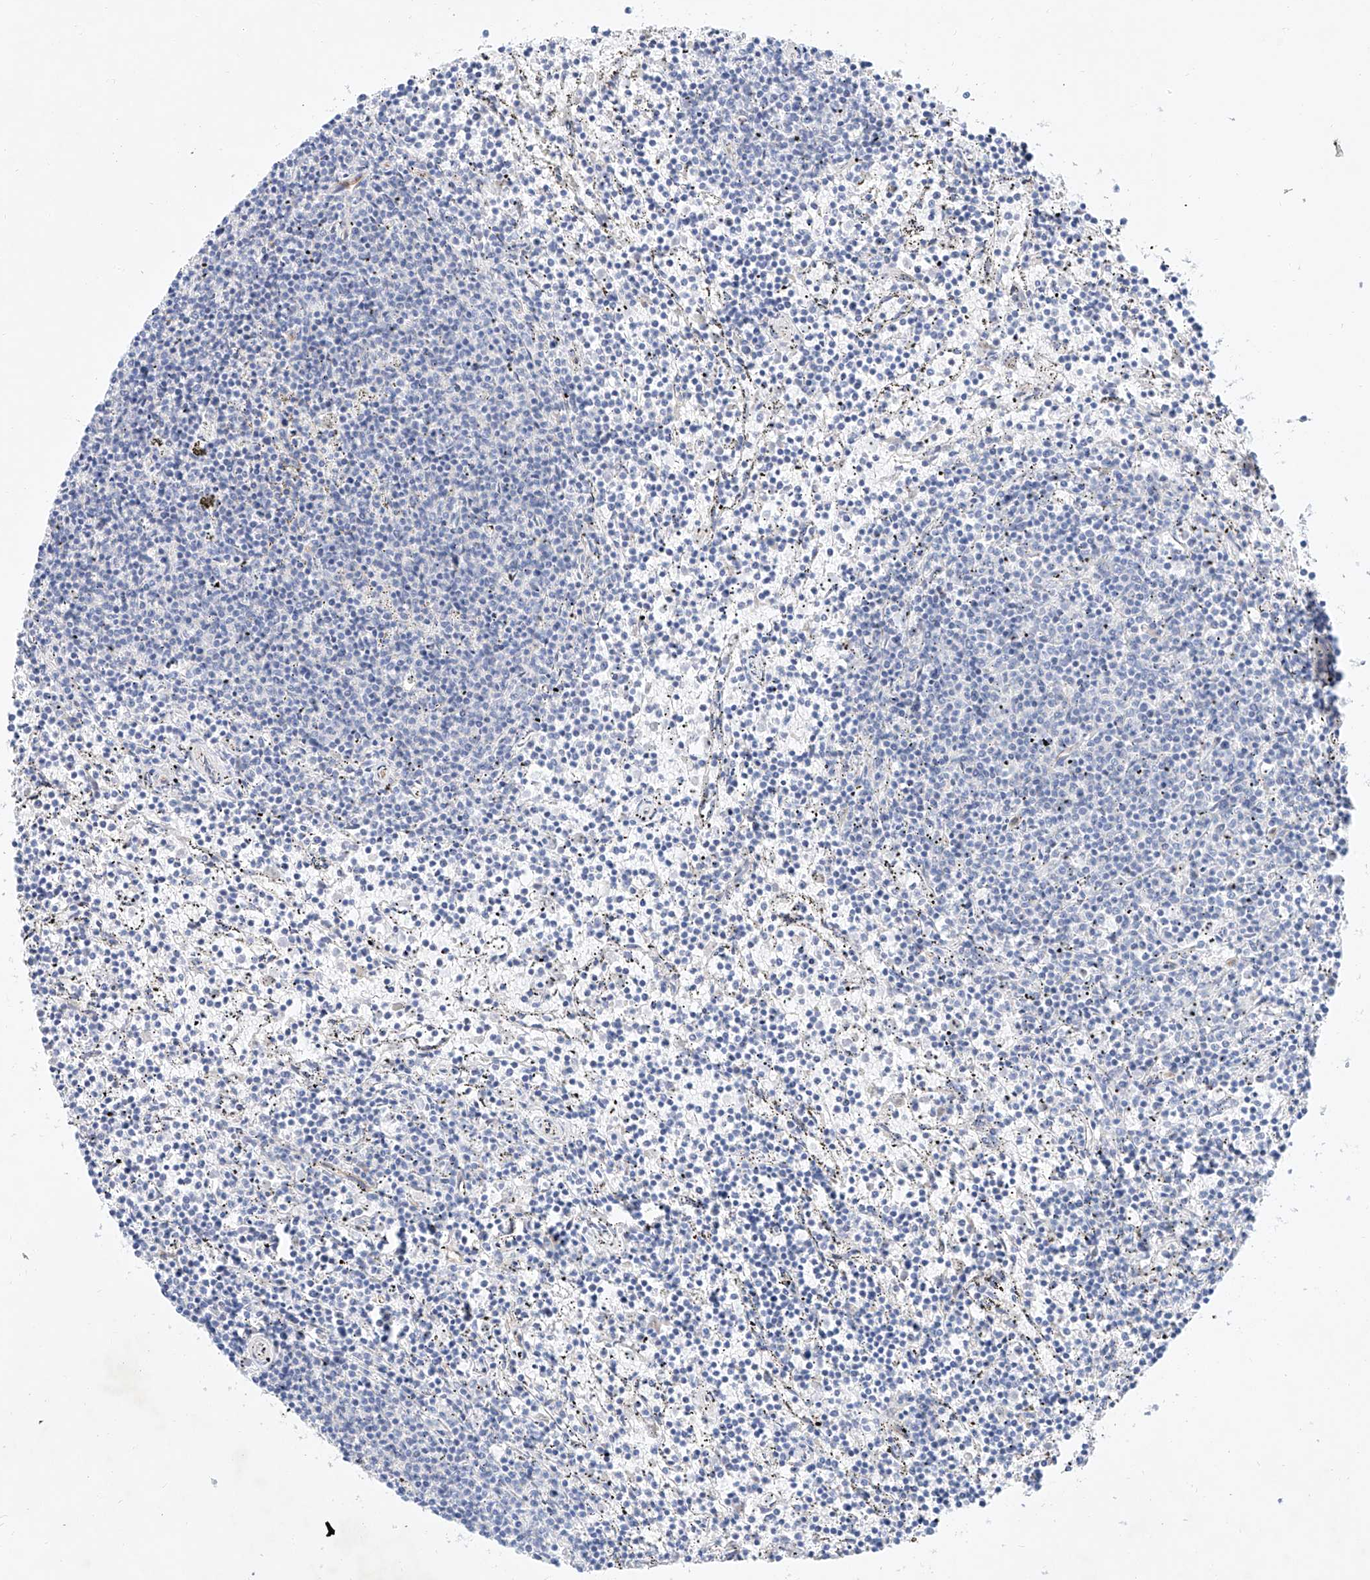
{"staining": {"intensity": "negative", "quantity": "none", "location": "none"}, "tissue": "lymphoma", "cell_type": "Tumor cells", "image_type": "cancer", "snomed": [{"axis": "morphology", "description": "Malignant lymphoma, non-Hodgkin's type, Low grade"}, {"axis": "topography", "description": "Spleen"}], "caption": "Micrograph shows no protein positivity in tumor cells of lymphoma tissue.", "gene": "SBSPON", "patient": {"sex": "female", "age": 50}}